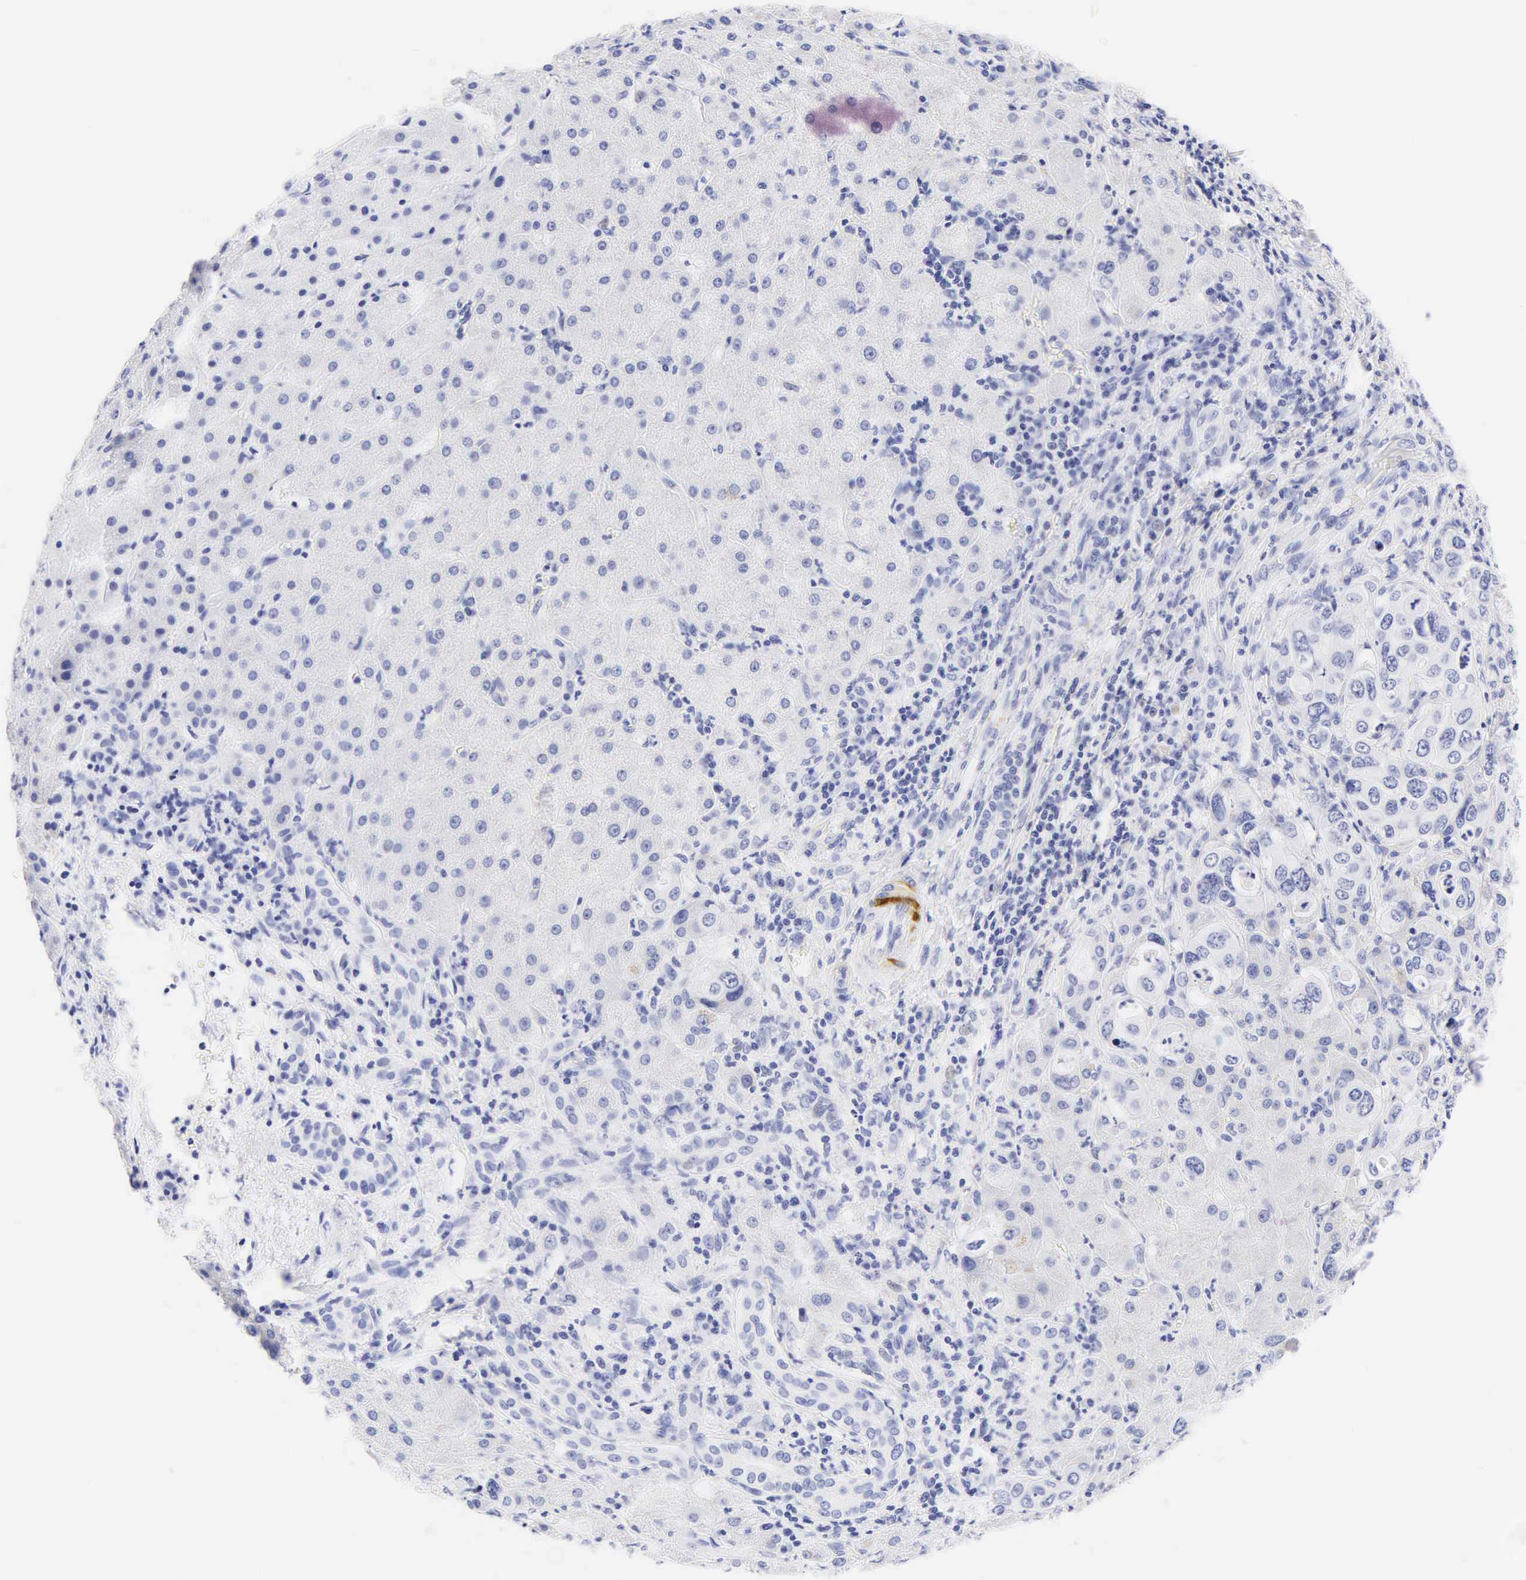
{"staining": {"intensity": "negative", "quantity": "none", "location": "none"}, "tissue": "liver cancer", "cell_type": "Tumor cells", "image_type": "cancer", "snomed": [{"axis": "morphology", "description": "Cholangiocarcinoma"}, {"axis": "topography", "description": "Liver"}], "caption": "An IHC histopathology image of liver cancer is shown. There is no staining in tumor cells of liver cancer. Brightfield microscopy of IHC stained with DAB (brown) and hematoxylin (blue), captured at high magnification.", "gene": "DES", "patient": {"sex": "female", "age": 79}}